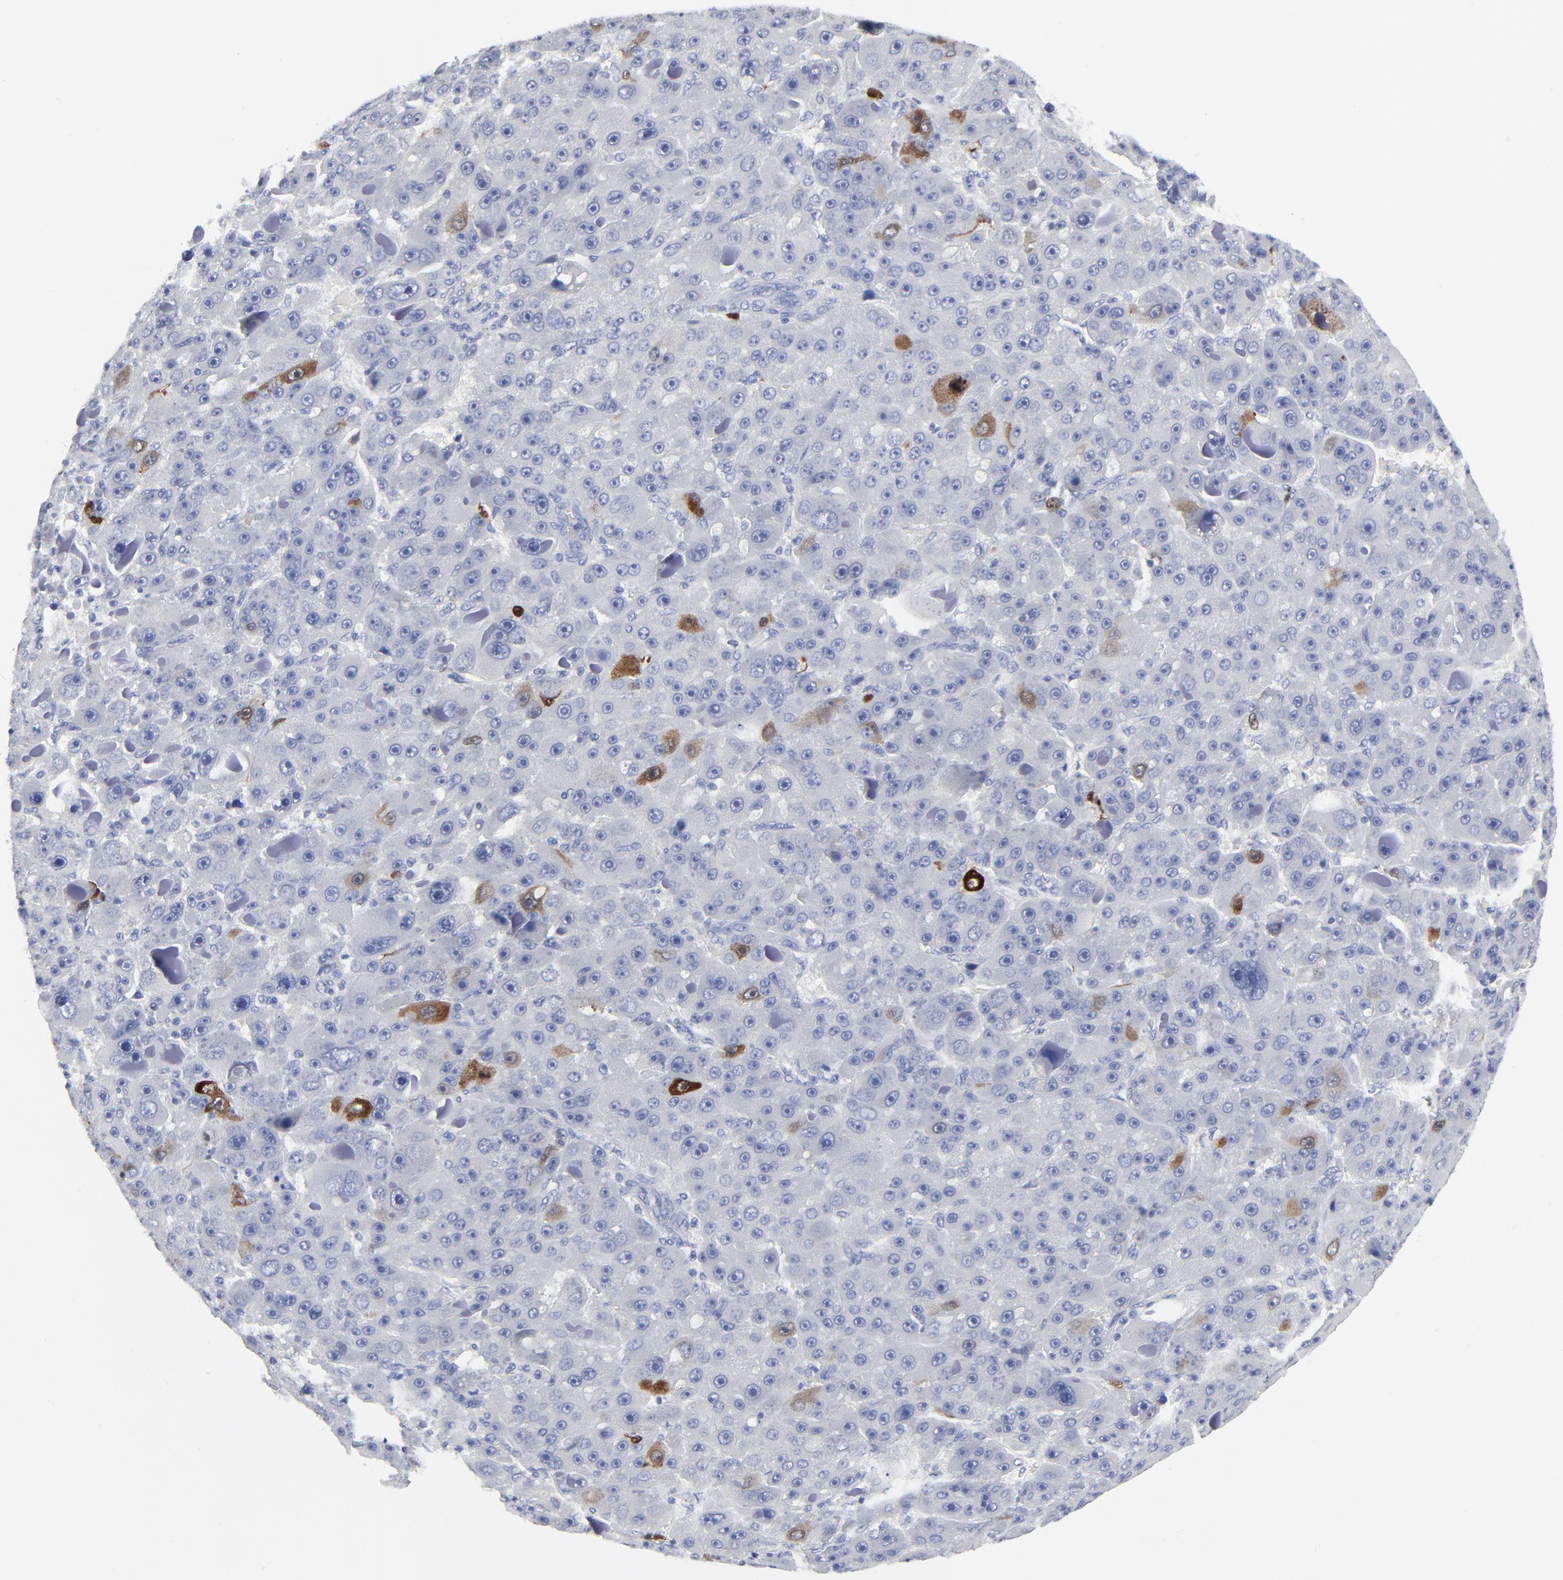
{"staining": {"intensity": "strong", "quantity": "<25%", "location": "cytoplasmic/membranous,nuclear"}, "tissue": "liver cancer", "cell_type": "Tumor cells", "image_type": "cancer", "snomed": [{"axis": "morphology", "description": "Carcinoma, Hepatocellular, NOS"}, {"axis": "topography", "description": "Liver"}], "caption": "Protein staining of liver cancer (hepatocellular carcinoma) tissue displays strong cytoplasmic/membranous and nuclear staining in approximately <25% of tumor cells.", "gene": "CDK1", "patient": {"sex": "male", "age": 76}}